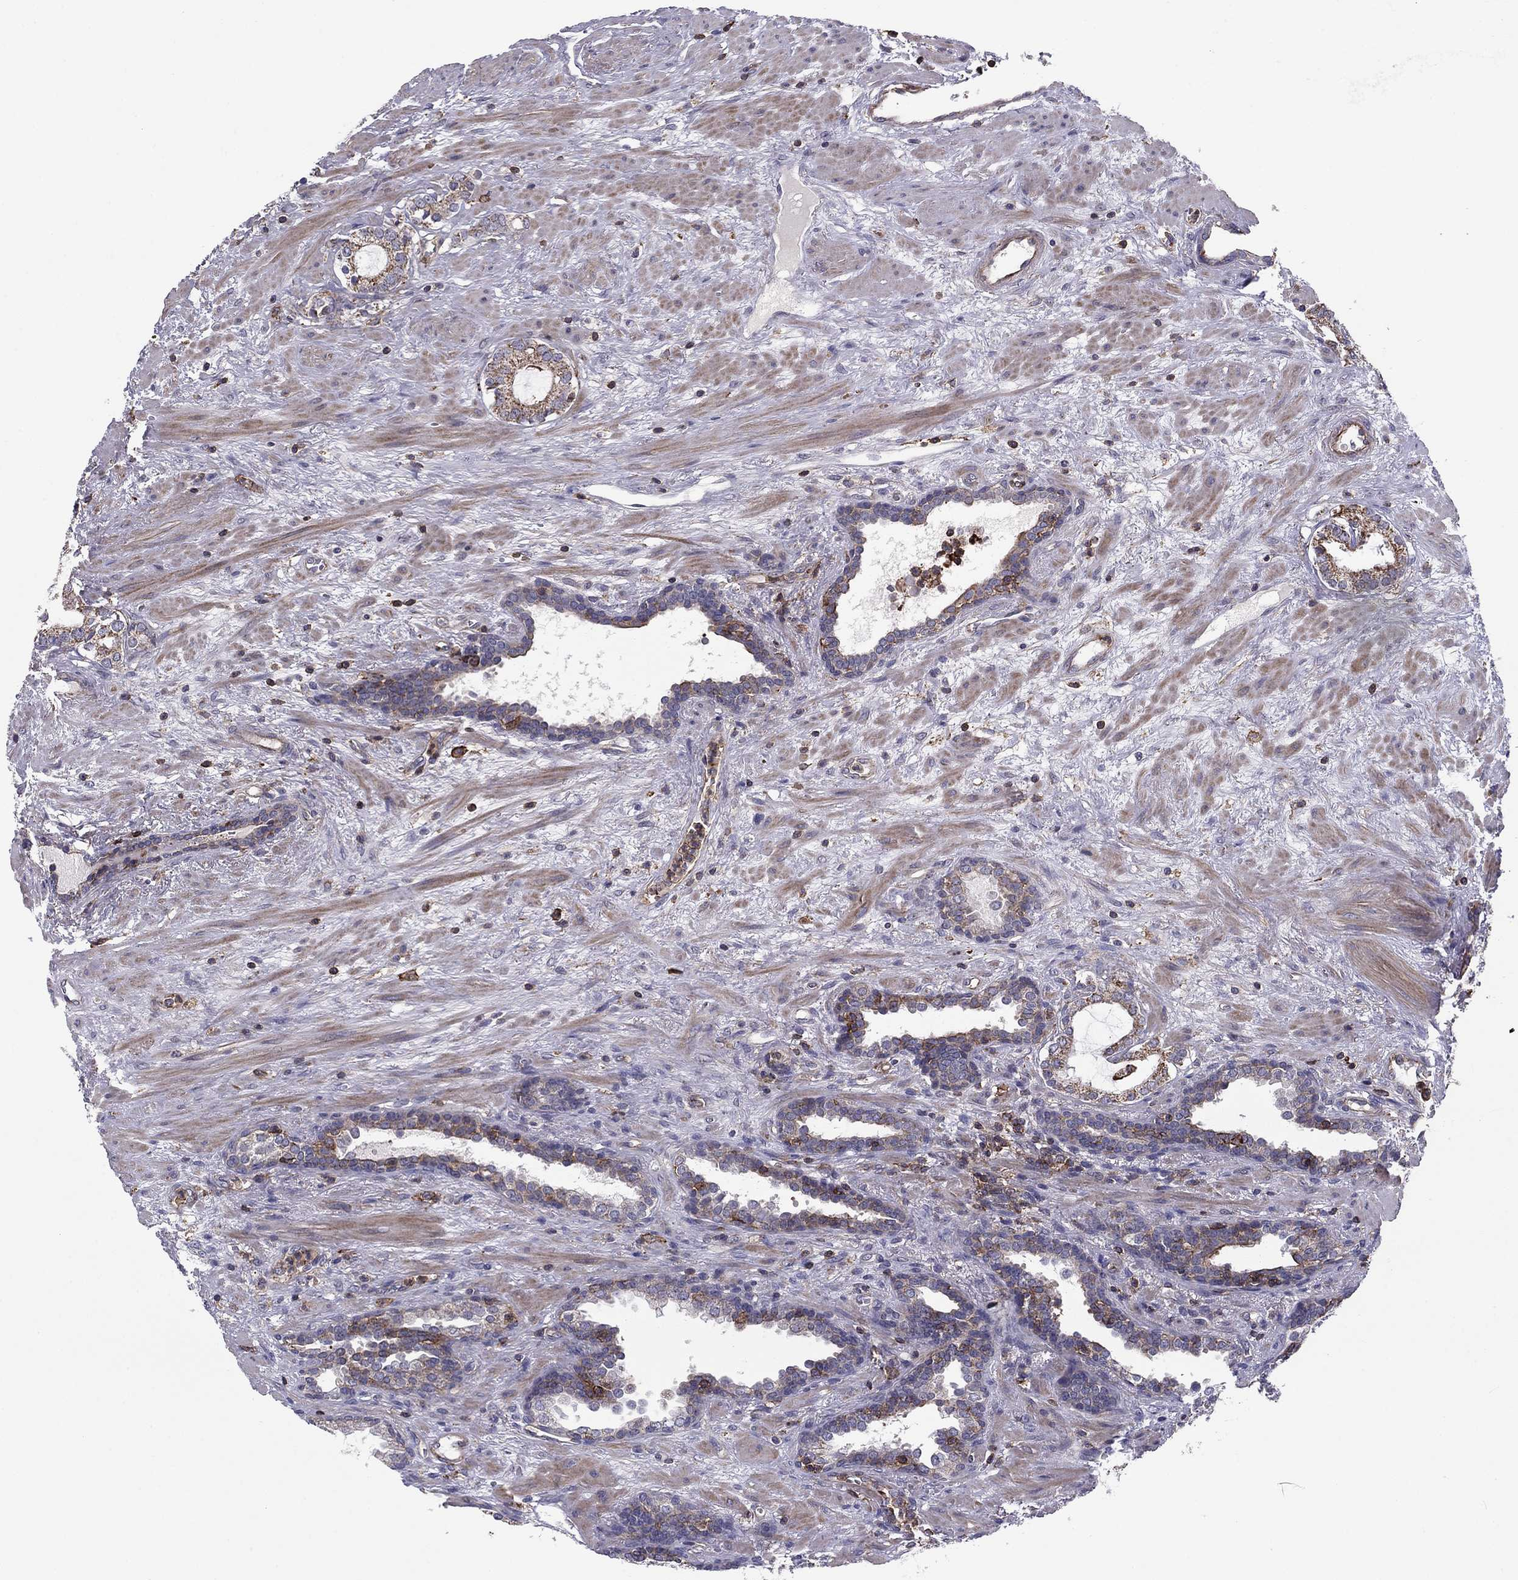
{"staining": {"intensity": "strong", "quantity": "25%-75%", "location": "cytoplasmic/membranous"}, "tissue": "prostate cancer", "cell_type": "Tumor cells", "image_type": "cancer", "snomed": [{"axis": "morphology", "description": "Adenocarcinoma, NOS"}, {"axis": "topography", "description": "Prostate"}], "caption": "About 25%-75% of tumor cells in prostate adenocarcinoma demonstrate strong cytoplasmic/membranous protein positivity as visualized by brown immunohistochemical staining.", "gene": "ALG6", "patient": {"sex": "male", "age": 66}}